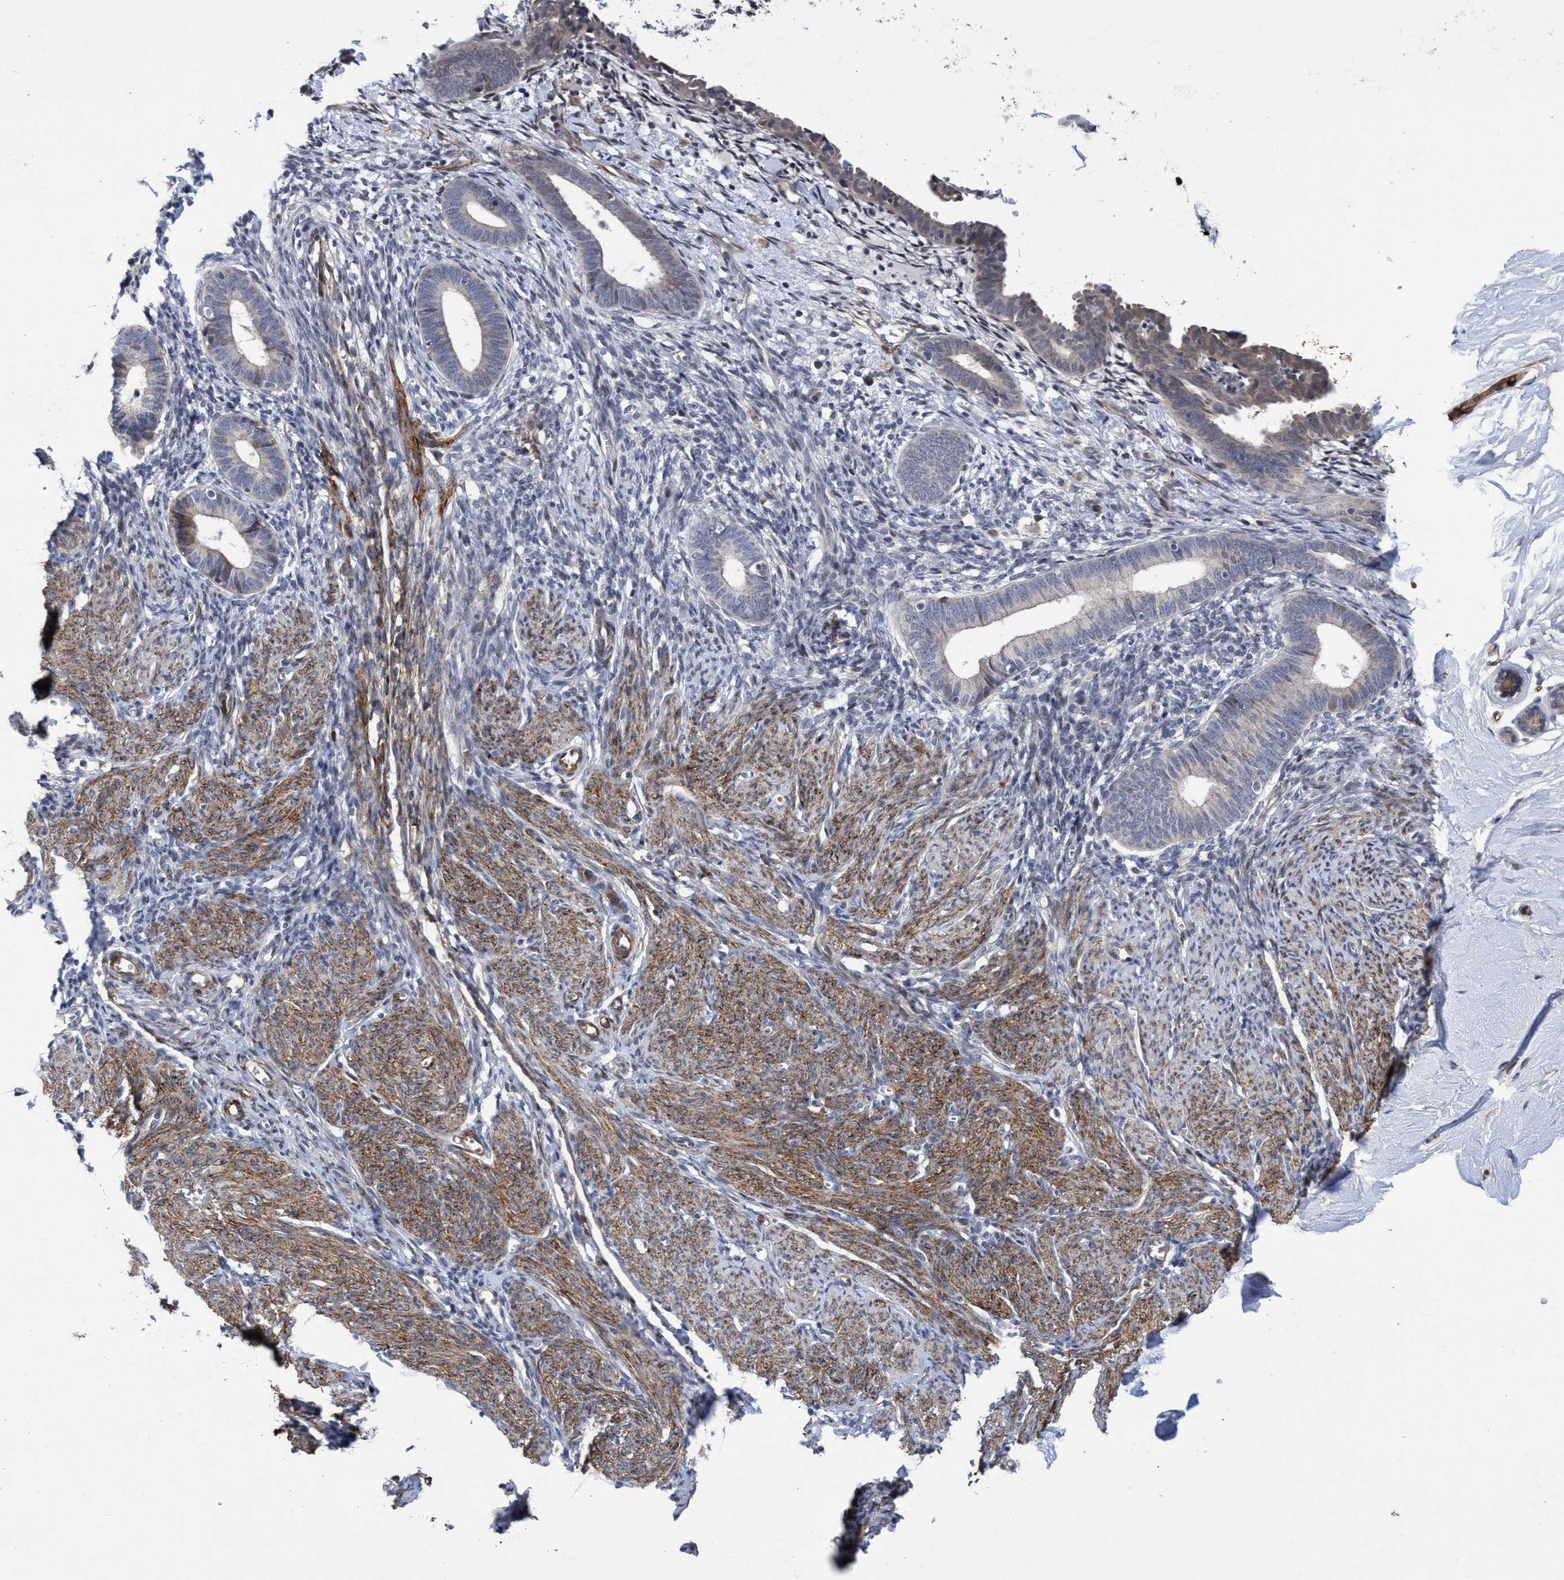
{"staining": {"intensity": "moderate", "quantity": "<25%", "location": "cytoplasmic/membranous"}, "tissue": "endometrium", "cell_type": "Cells in endometrial stroma", "image_type": "normal", "snomed": [{"axis": "morphology", "description": "Normal tissue, NOS"}, {"axis": "morphology", "description": "Adenocarcinoma, NOS"}, {"axis": "topography", "description": "Endometrium"}], "caption": "An image showing moderate cytoplasmic/membranous positivity in about <25% of cells in endometrial stroma in benign endometrium, as visualized by brown immunohistochemical staining.", "gene": "ZNF750", "patient": {"sex": "female", "age": 57}}